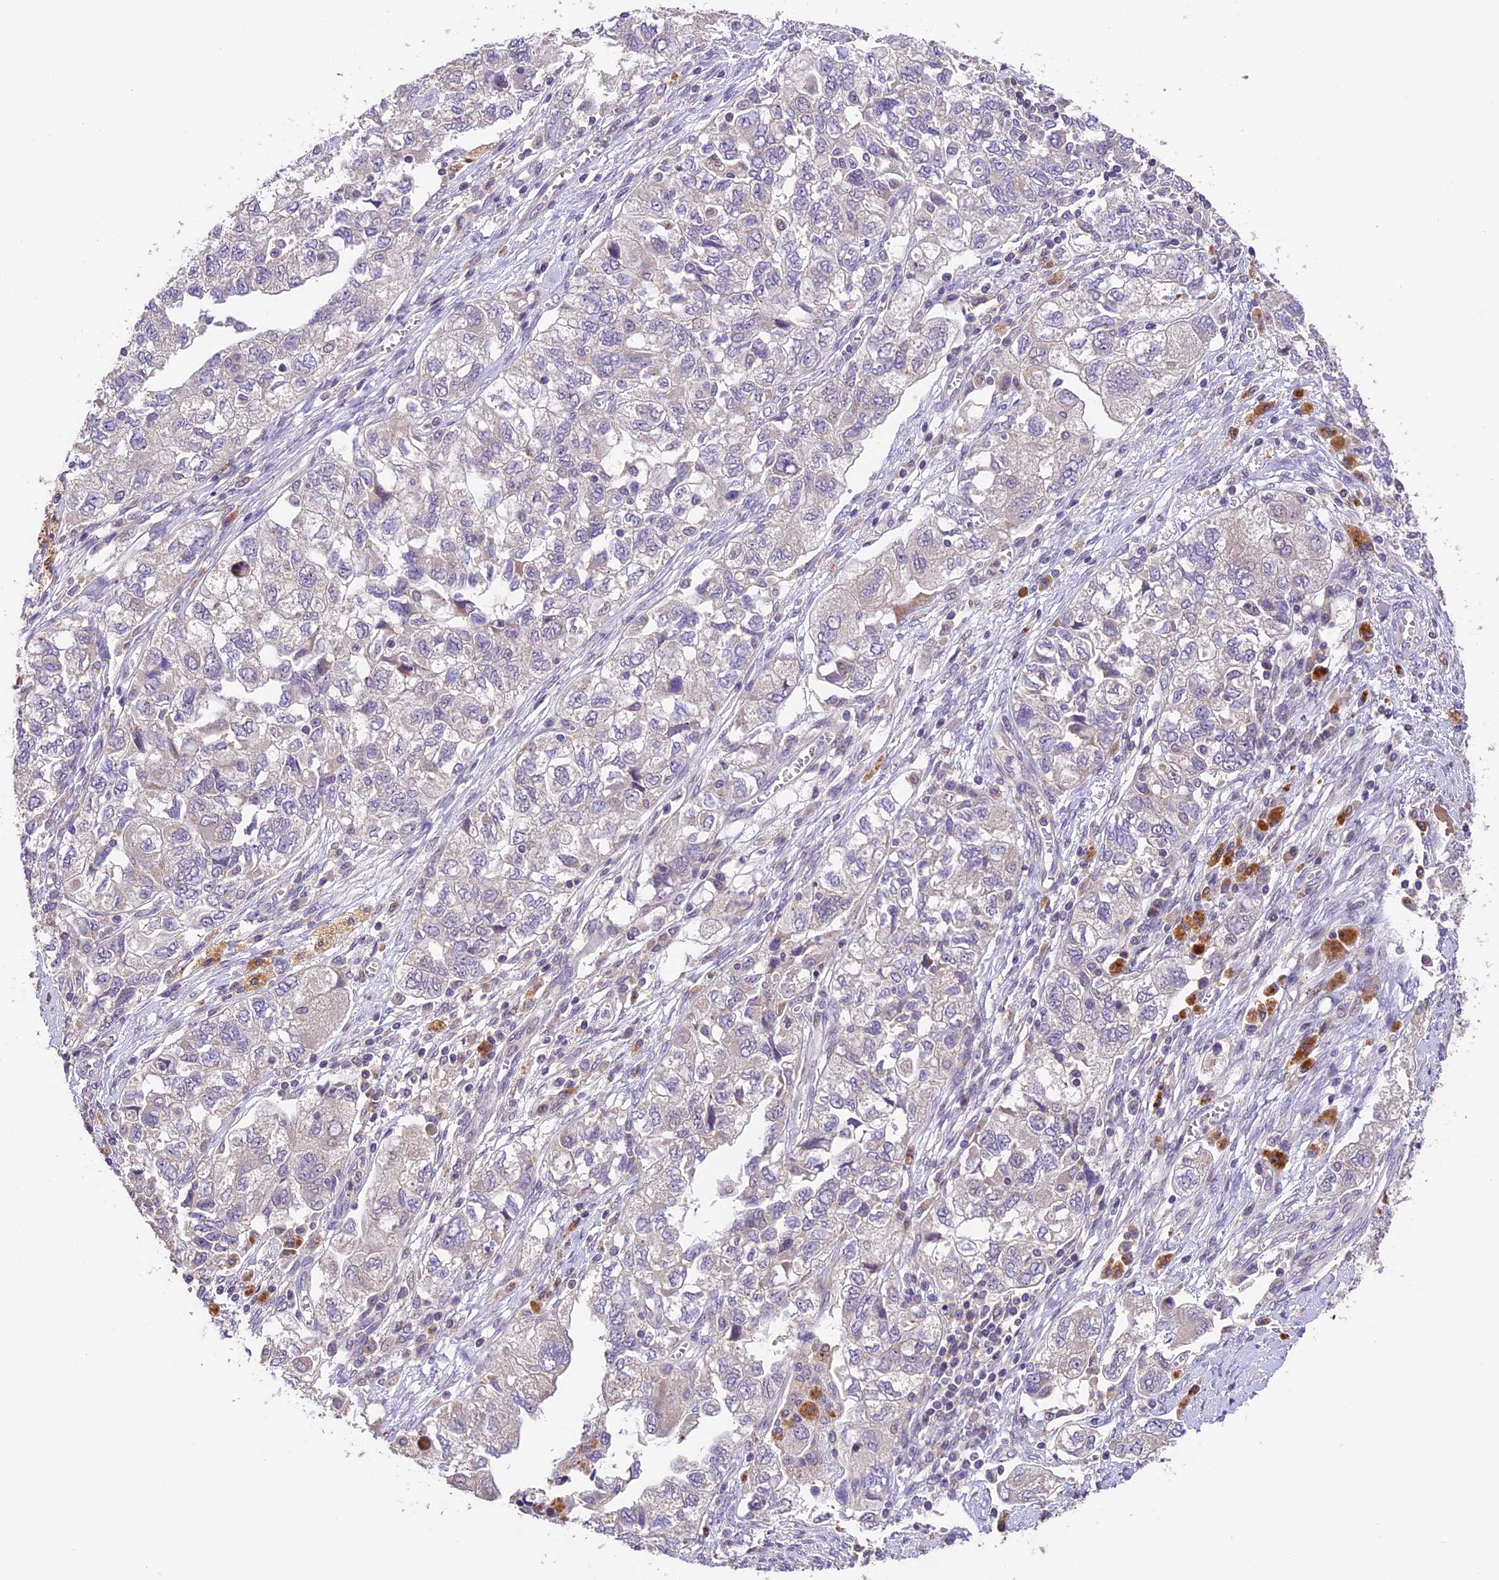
{"staining": {"intensity": "negative", "quantity": "none", "location": "none"}, "tissue": "ovarian cancer", "cell_type": "Tumor cells", "image_type": "cancer", "snomed": [{"axis": "morphology", "description": "Carcinoma, NOS"}, {"axis": "morphology", "description": "Cystadenocarcinoma, serous, NOS"}, {"axis": "topography", "description": "Ovary"}], "caption": "This is an immunohistochemistry histopathology image of ovarian cancer (carcinoma). There is no staining in tumor cells.", "gene": "DGKH", "patient": {"sex": "female", "age": 69}}